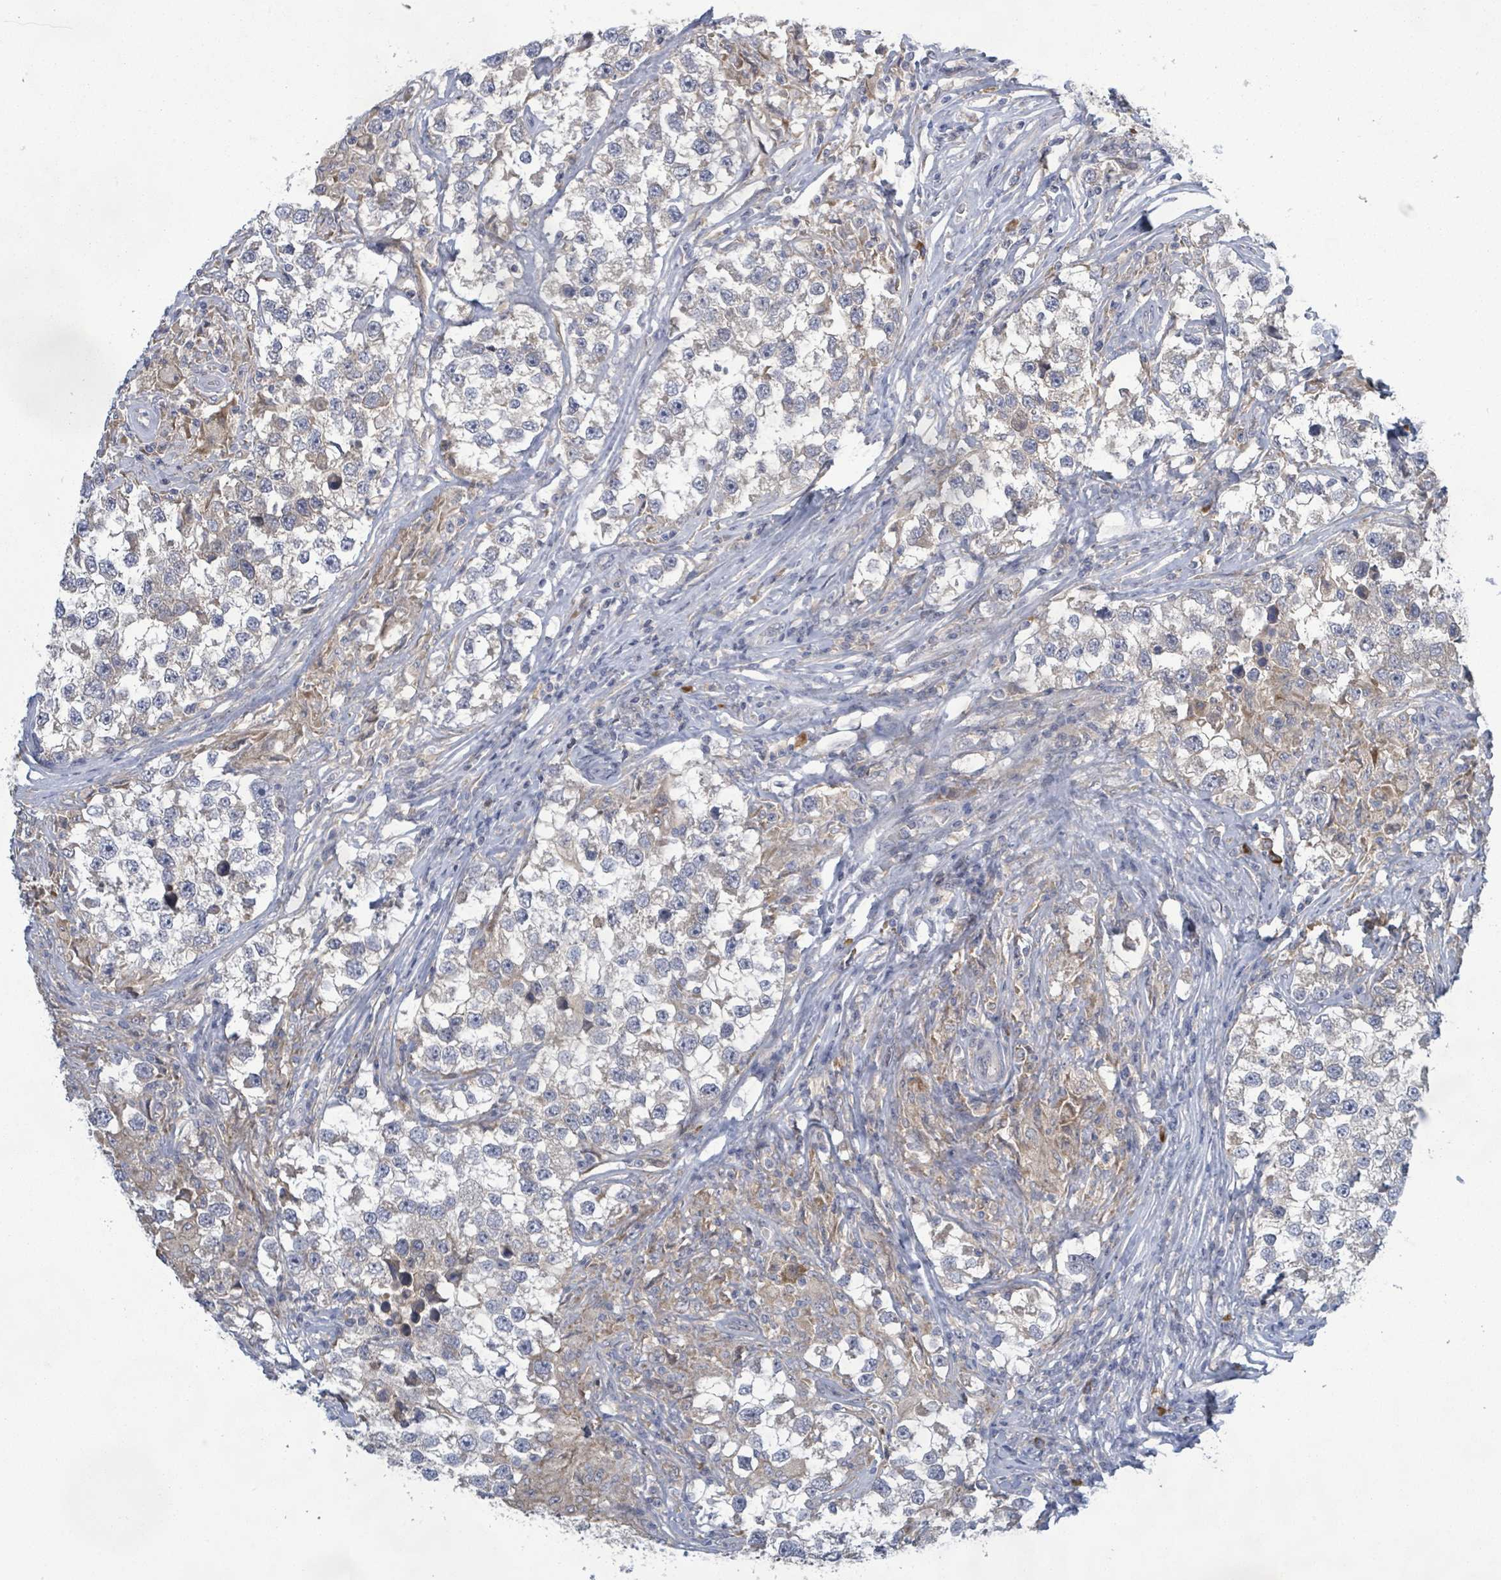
{"staining": {"intensity": "weak", "quantity": "<25%", "location": "cytoplasmic/membranous"}, "tissue": "testis cancer", "cell_type": "Tumor cells", "image_type": "cancer", "snomed": [{"axis": "morphology", "description": "Seminoma, NOS"}, {"axis": "topography", "description": "Testis"}], "caption": "Testis cancer (seminoma) was stained to show a protein in brown. There is no significant positivity in tumor cells.", "gene": "ATP13A1", "patient": {"sex": "male", "age": 46}}